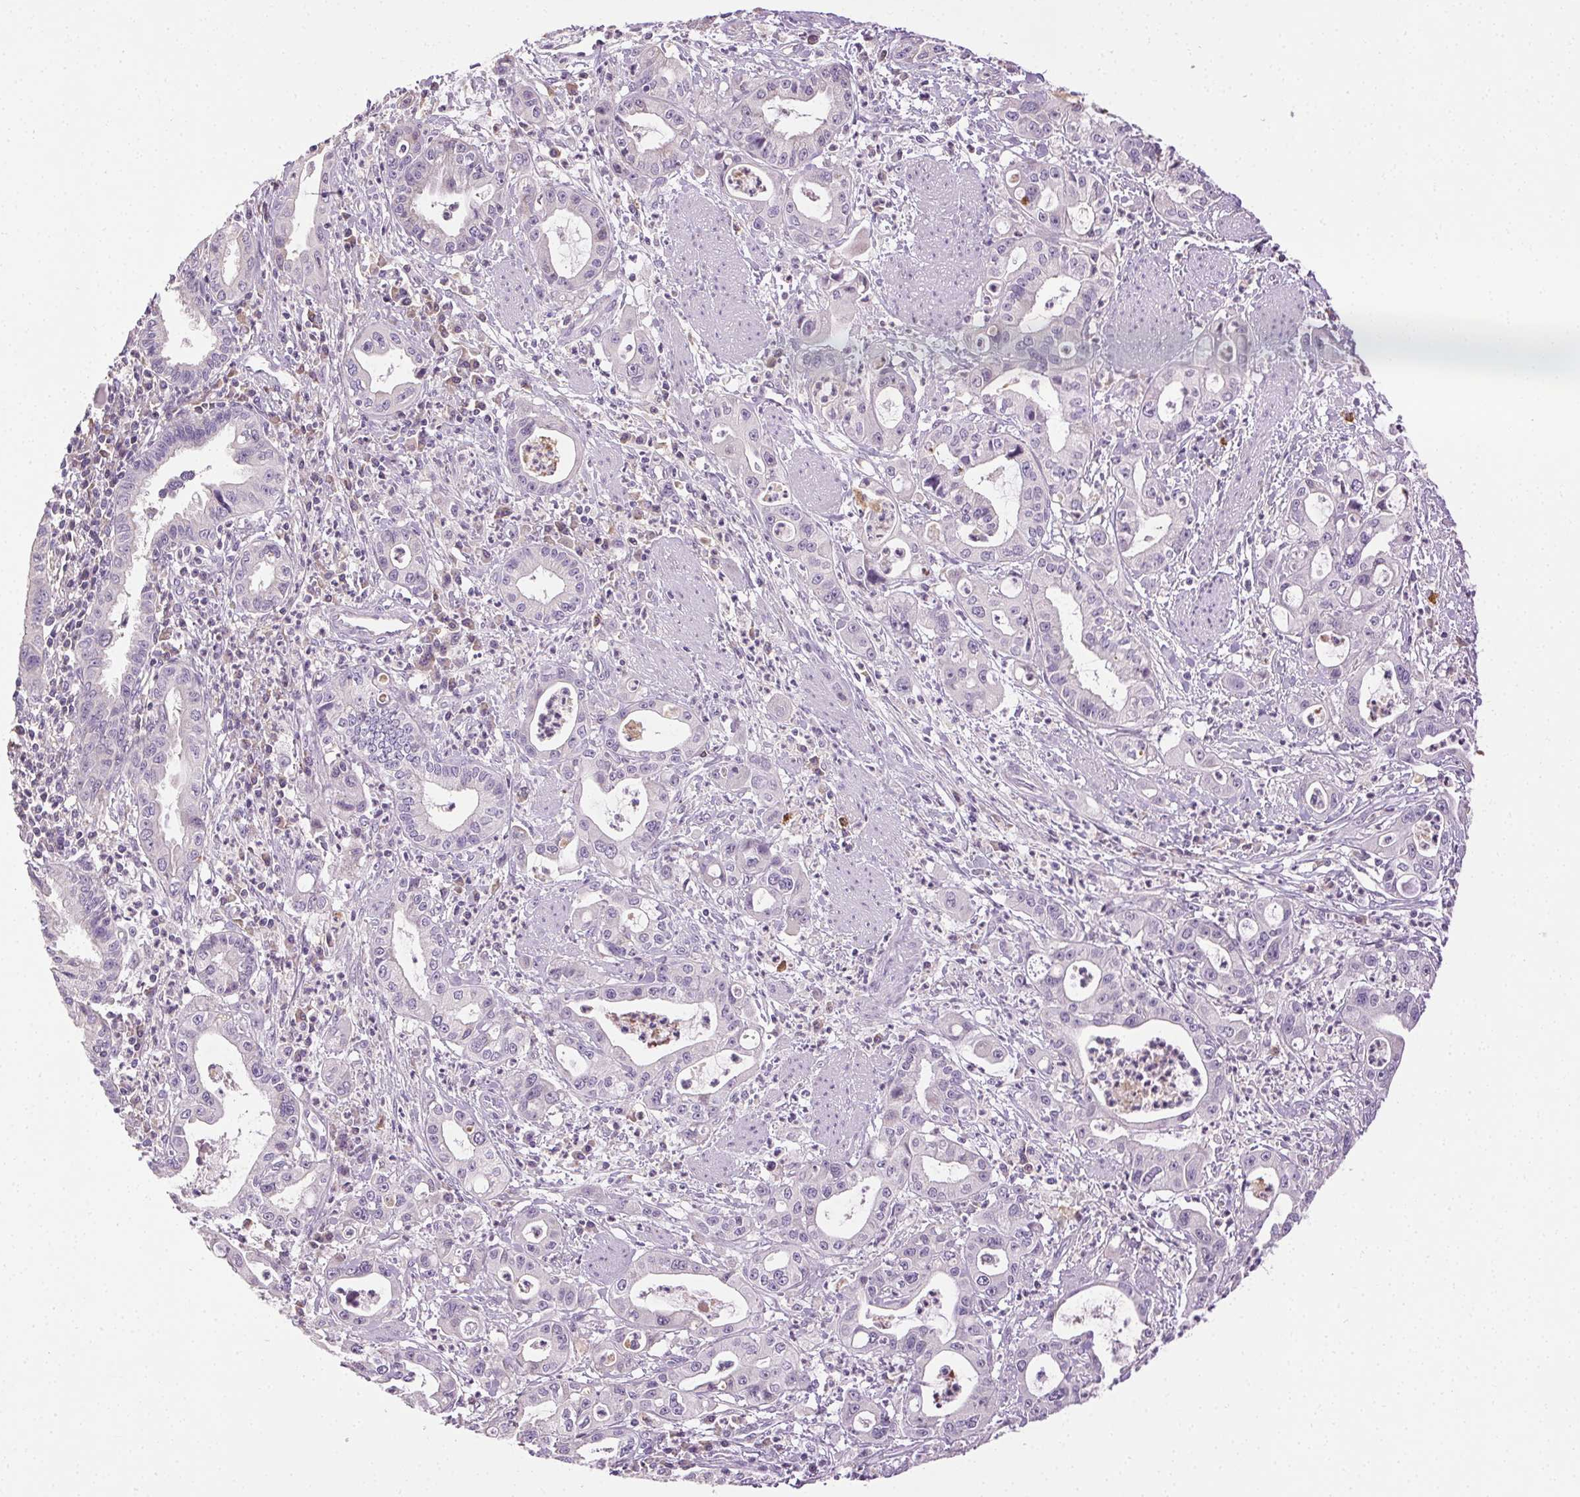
{"staining": {"intensity": "negative", "quantity": "none", "location": "none"}, "tissue": "pancreatic cancer", "cell_type": "Tumor cells", "image_type": "cancer", "snomed": [{"axis": "morphology", "description": "Adenocarcinoma, NOS"}, {"axis": "topography", "description": "Pancreas"}], "caption": "This is an IHC histopathology image of pancreatic cancer. There is no expression in tumor cells.", "gene": "BPIFB2", "patient": {"sex": "male", "age": 72}}